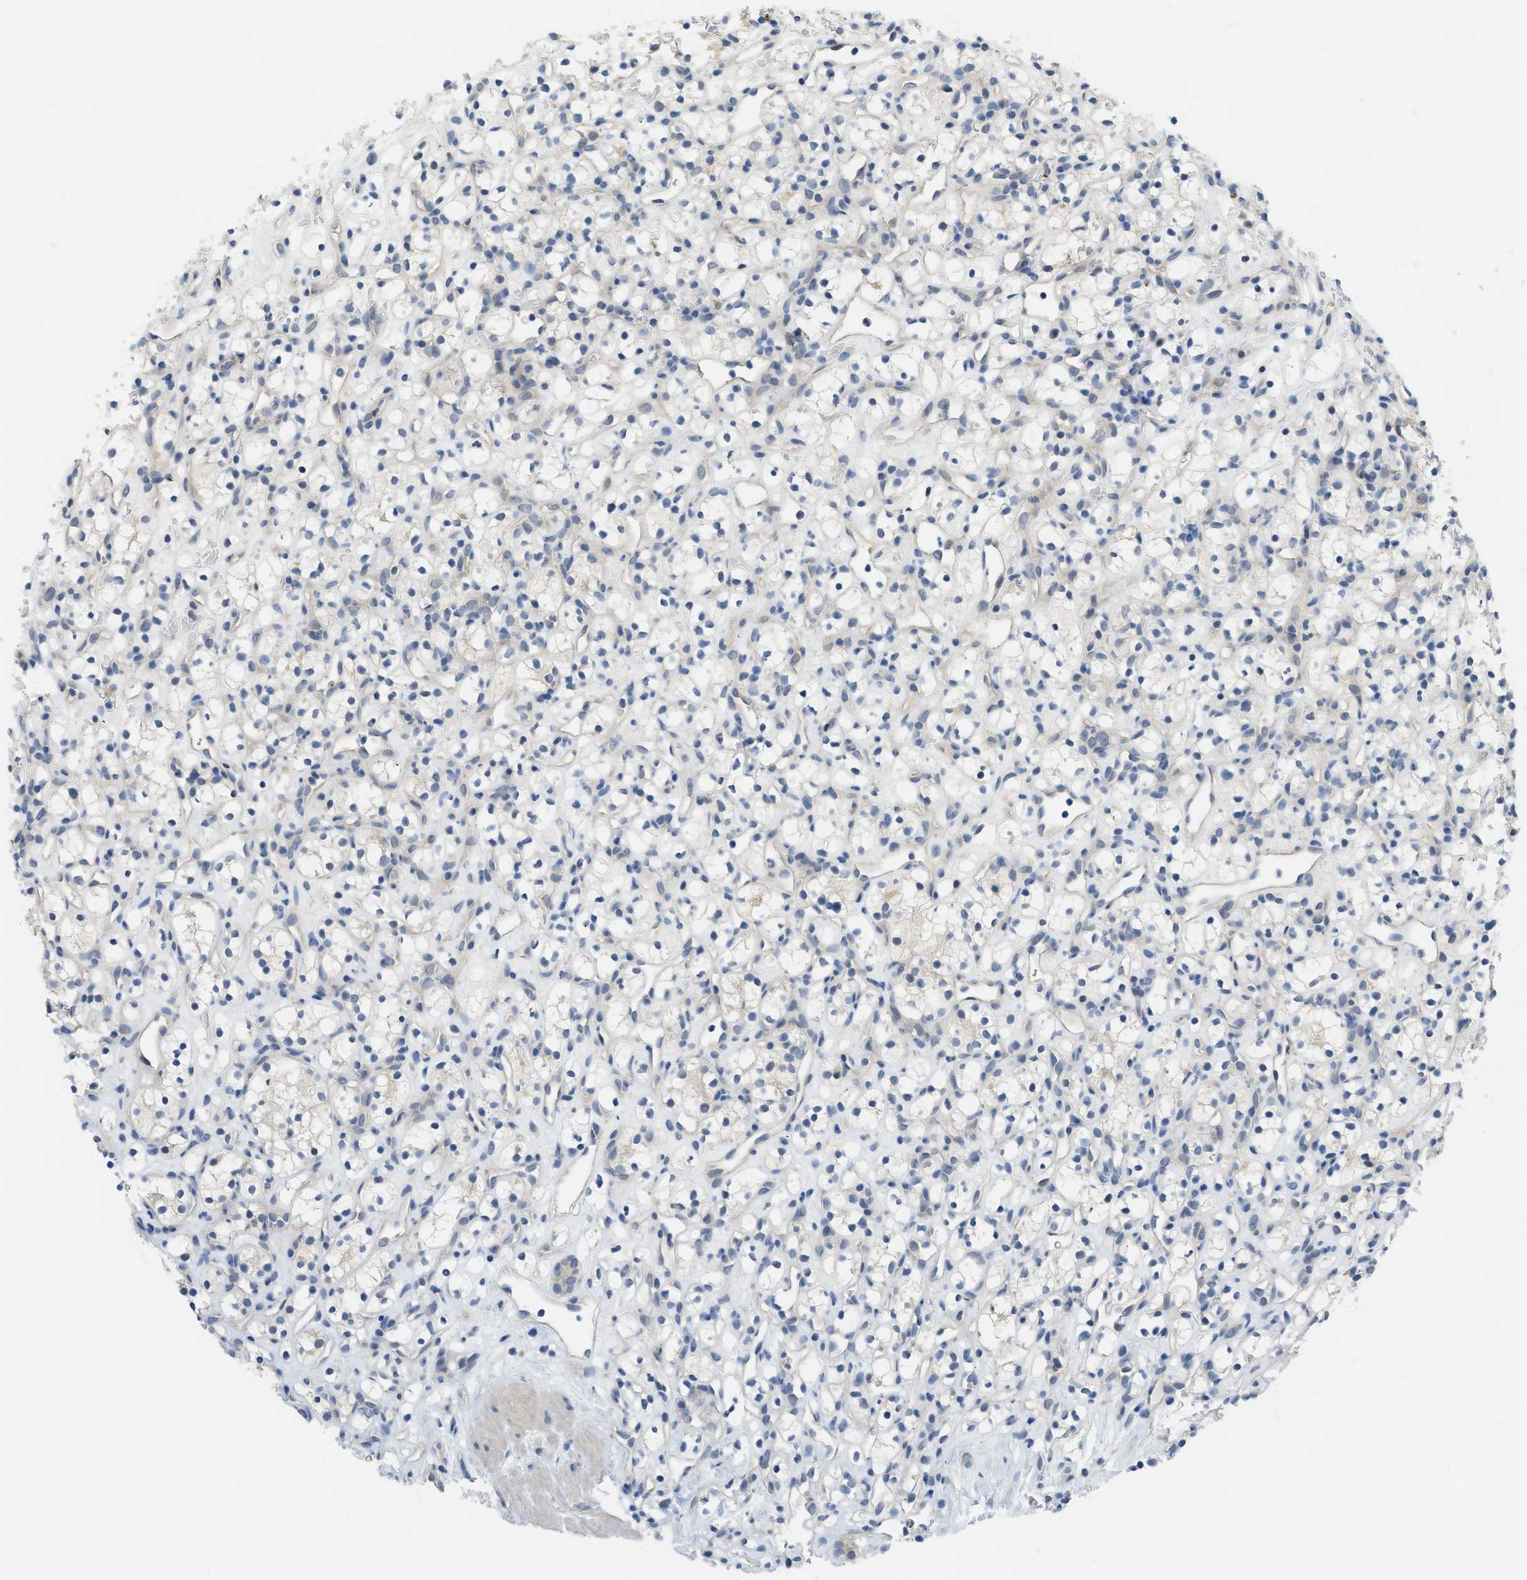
{"staining": {"intensity": "negative", "quantity": "none", "location": "none"}, "tissue": "renal cancer", "cell_type": "Tumor cells", "image_type": "cancer", "snomed": [{"axis": "morphology", "description": "Adenocarcinoma, NOS"}, {"axis": "topography", "description": "Kidney"}], "caption": "IHC photomicrograph of neoplastic tissue: human renal adenocarcinoma stained with DAB demonstrates no significant protein positivity in tumor cells.", "gene": "TNFAIP1", "patient": {"sex": "female", "age": 60}}